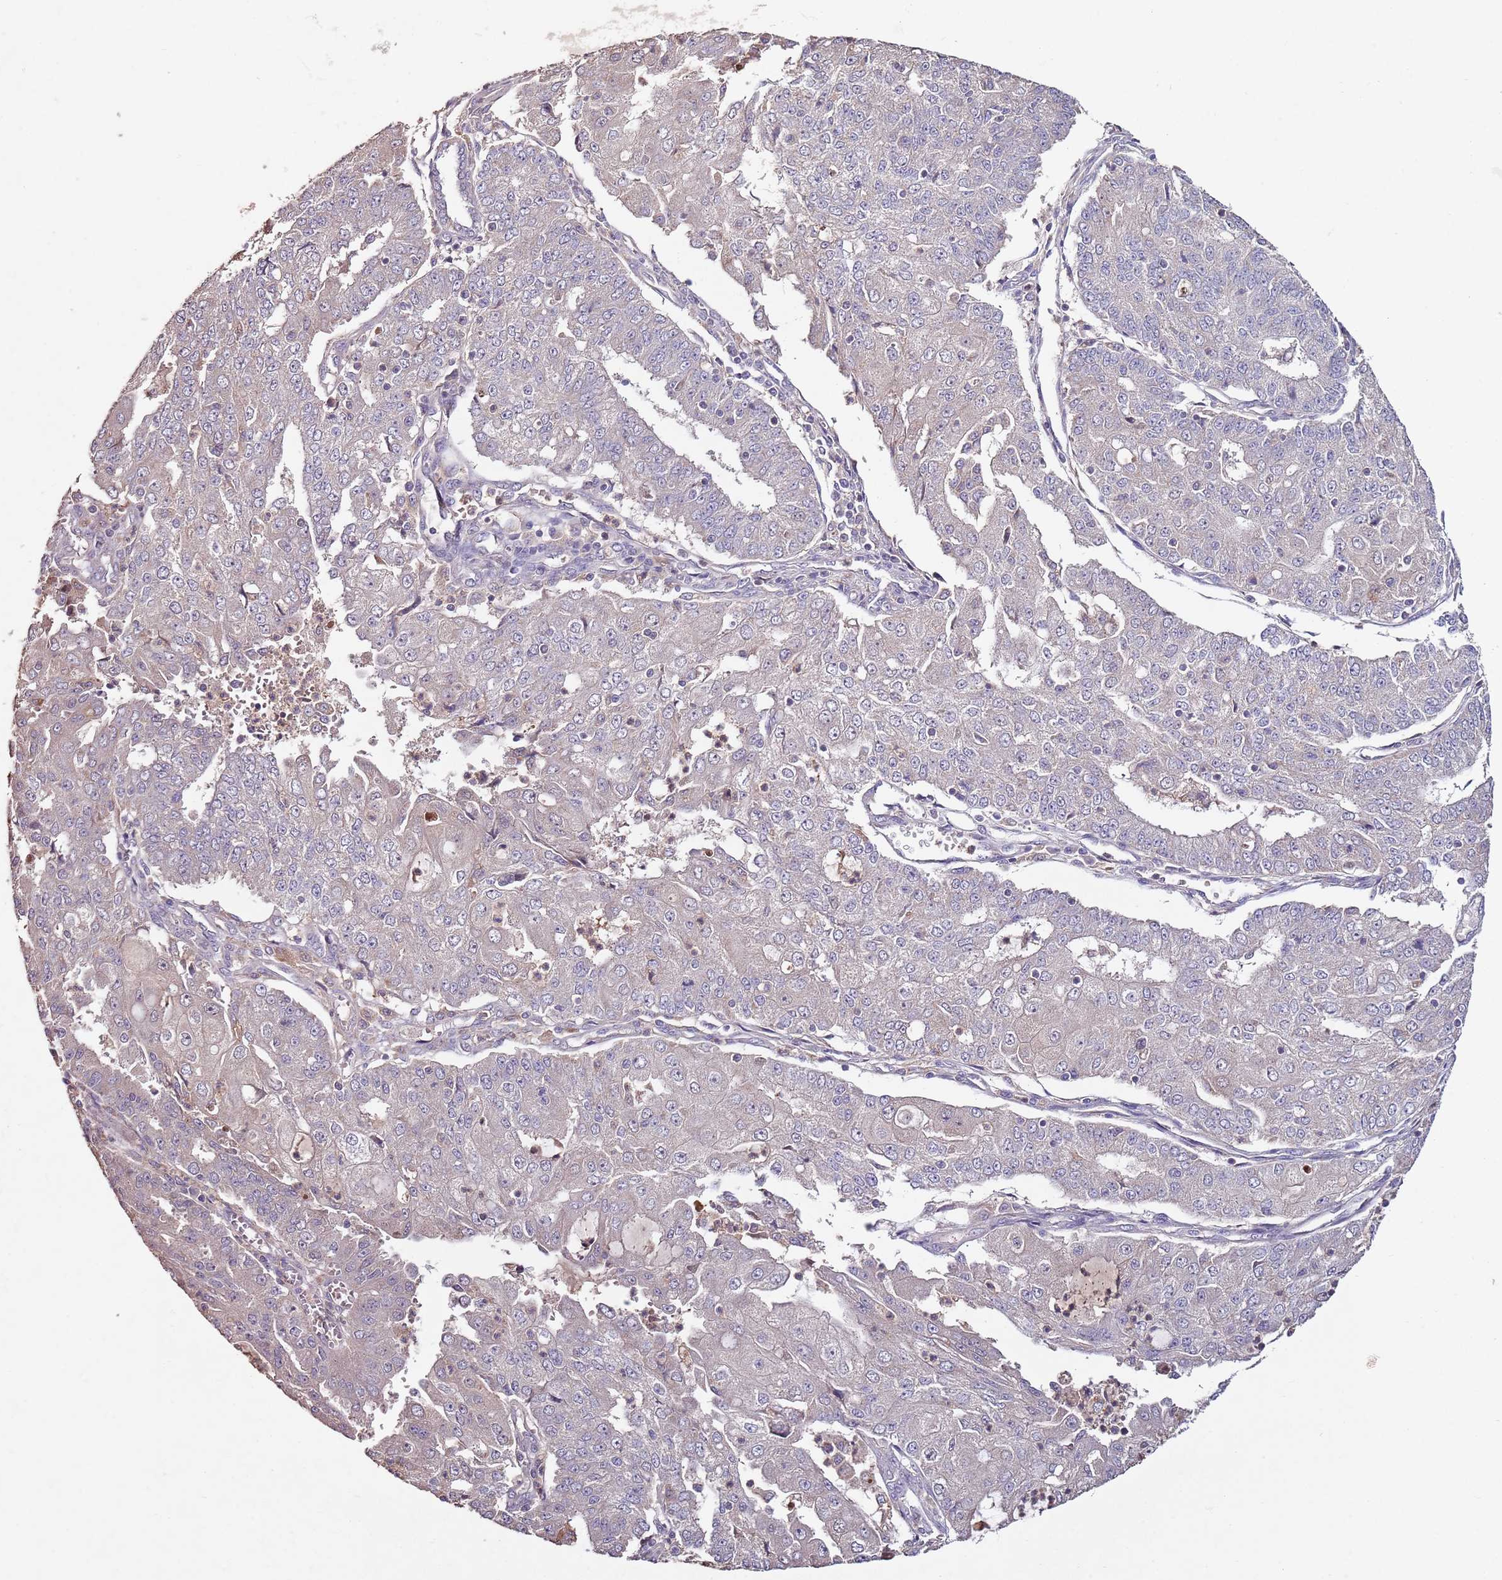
{"staining": {"intensity": "negative", "quantity": "none", "location": "none"}, "tissue": "endometrial cancer", "cell_type": "Tumor cells", "image_type": "cancer", "snomed": [{"axis": "morphology", "description": "Adenocarcinoma, NOS"}, {"axis": "topography", "description": "Endometrium"}], "caption": "DAB immunohistochemical staining of human adenocarcinoma (endometrial) exhibits no significant staining in tumor cells. (Stains: DAB (3,3'-diaminobenzidine) IHC with hematoxylin counter stain, Microscopy: brightfield microscopy at high magnification).", "gene": "NRDE2", "patient": {"sex": "female", "age": 56}}